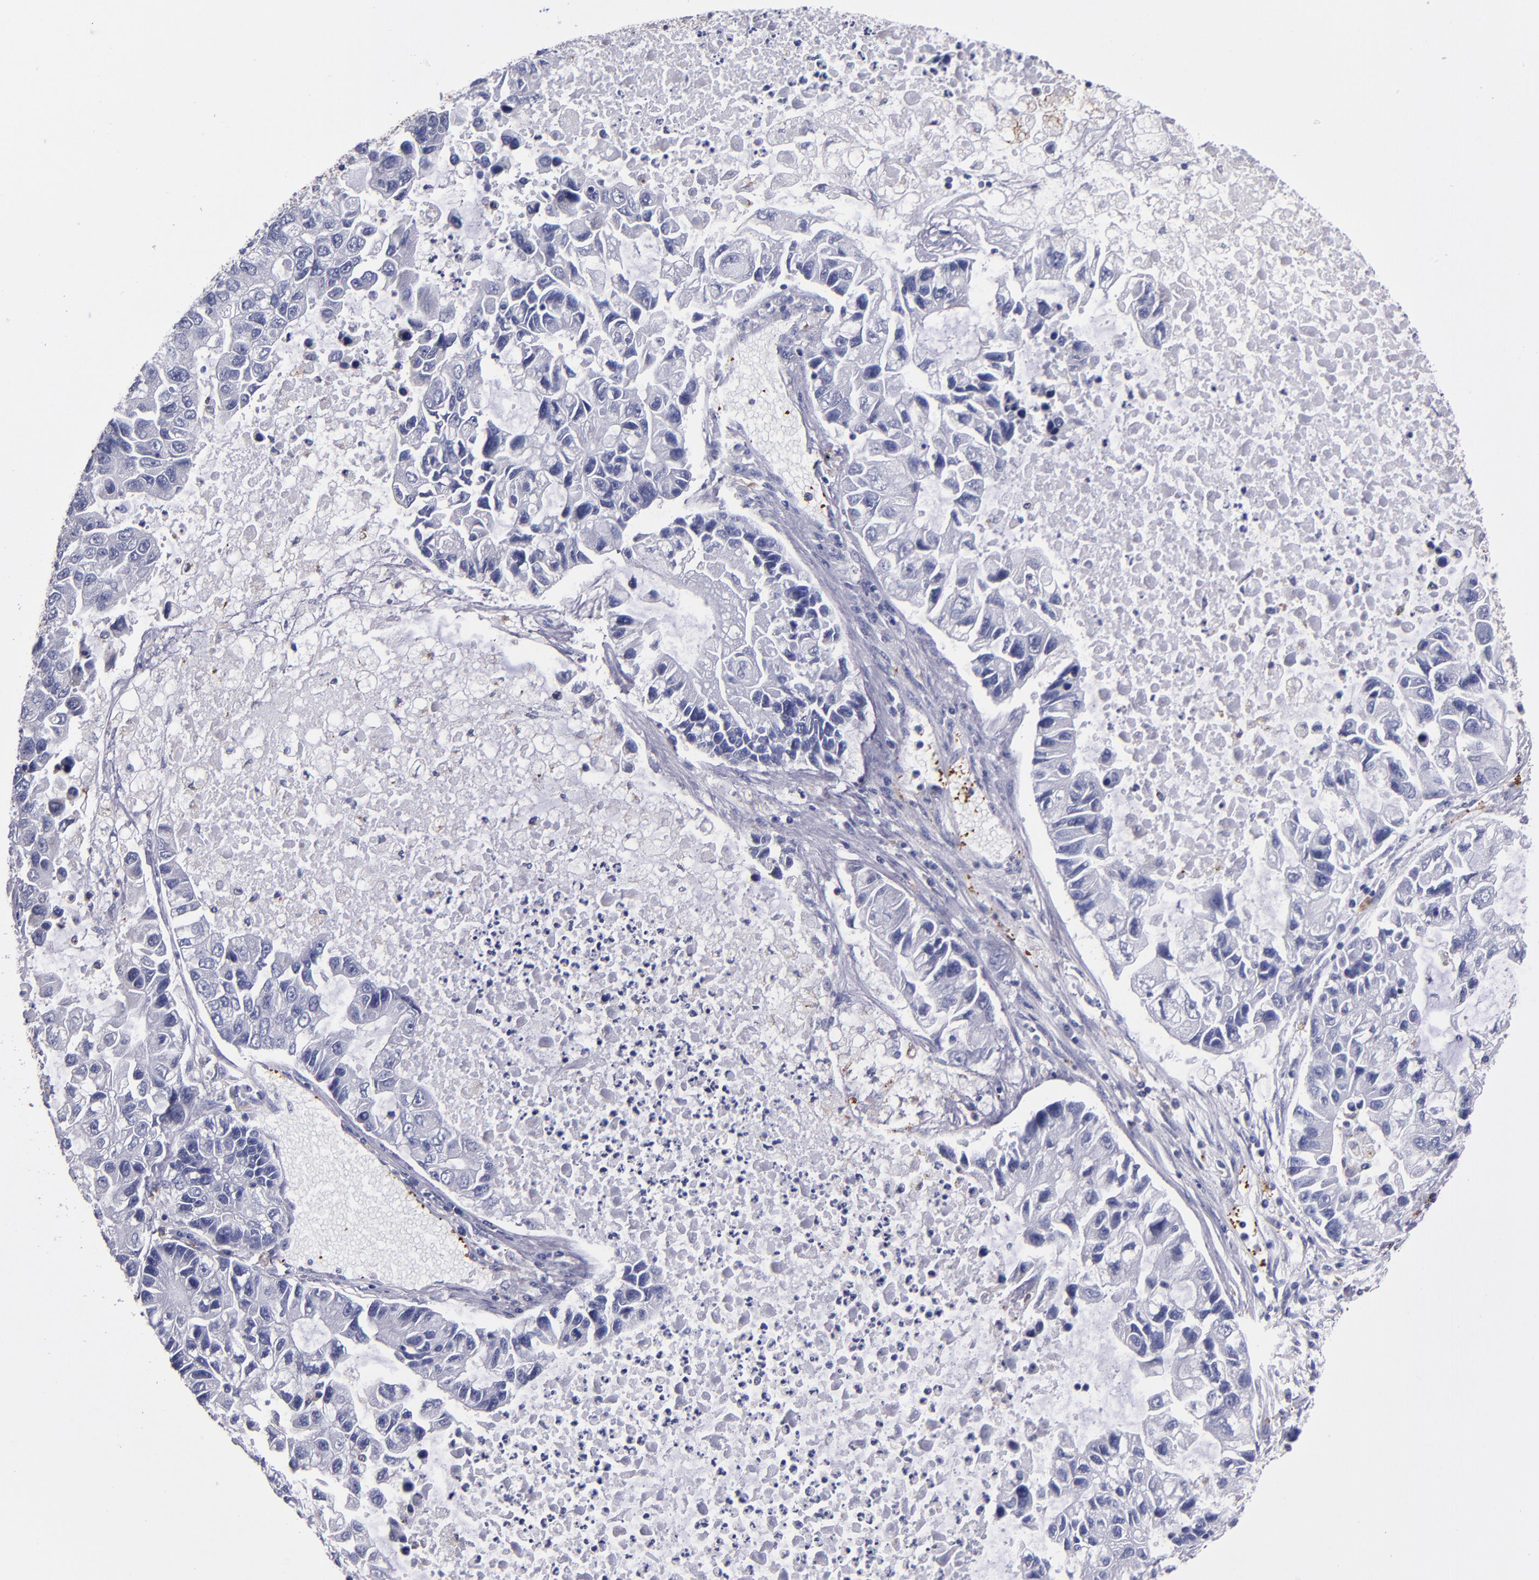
{"staining": {"intensity": "negative", "quantity": "none", "location": "none"}, "tissue": "lung cancer", "cell_type": "Tumor cells", "image_type": "cancer", "snomed": [{"axis": "morphology", "description": "Adenocarcinoma, NOS"}, {"axis": "topography", "description": "Lung"}], "caption": "Image shows no significant protein staining in tumor cells of lung adenocarcinoma.", "gene": "SELP", "patient": {"sex": "female", "age": 51}}